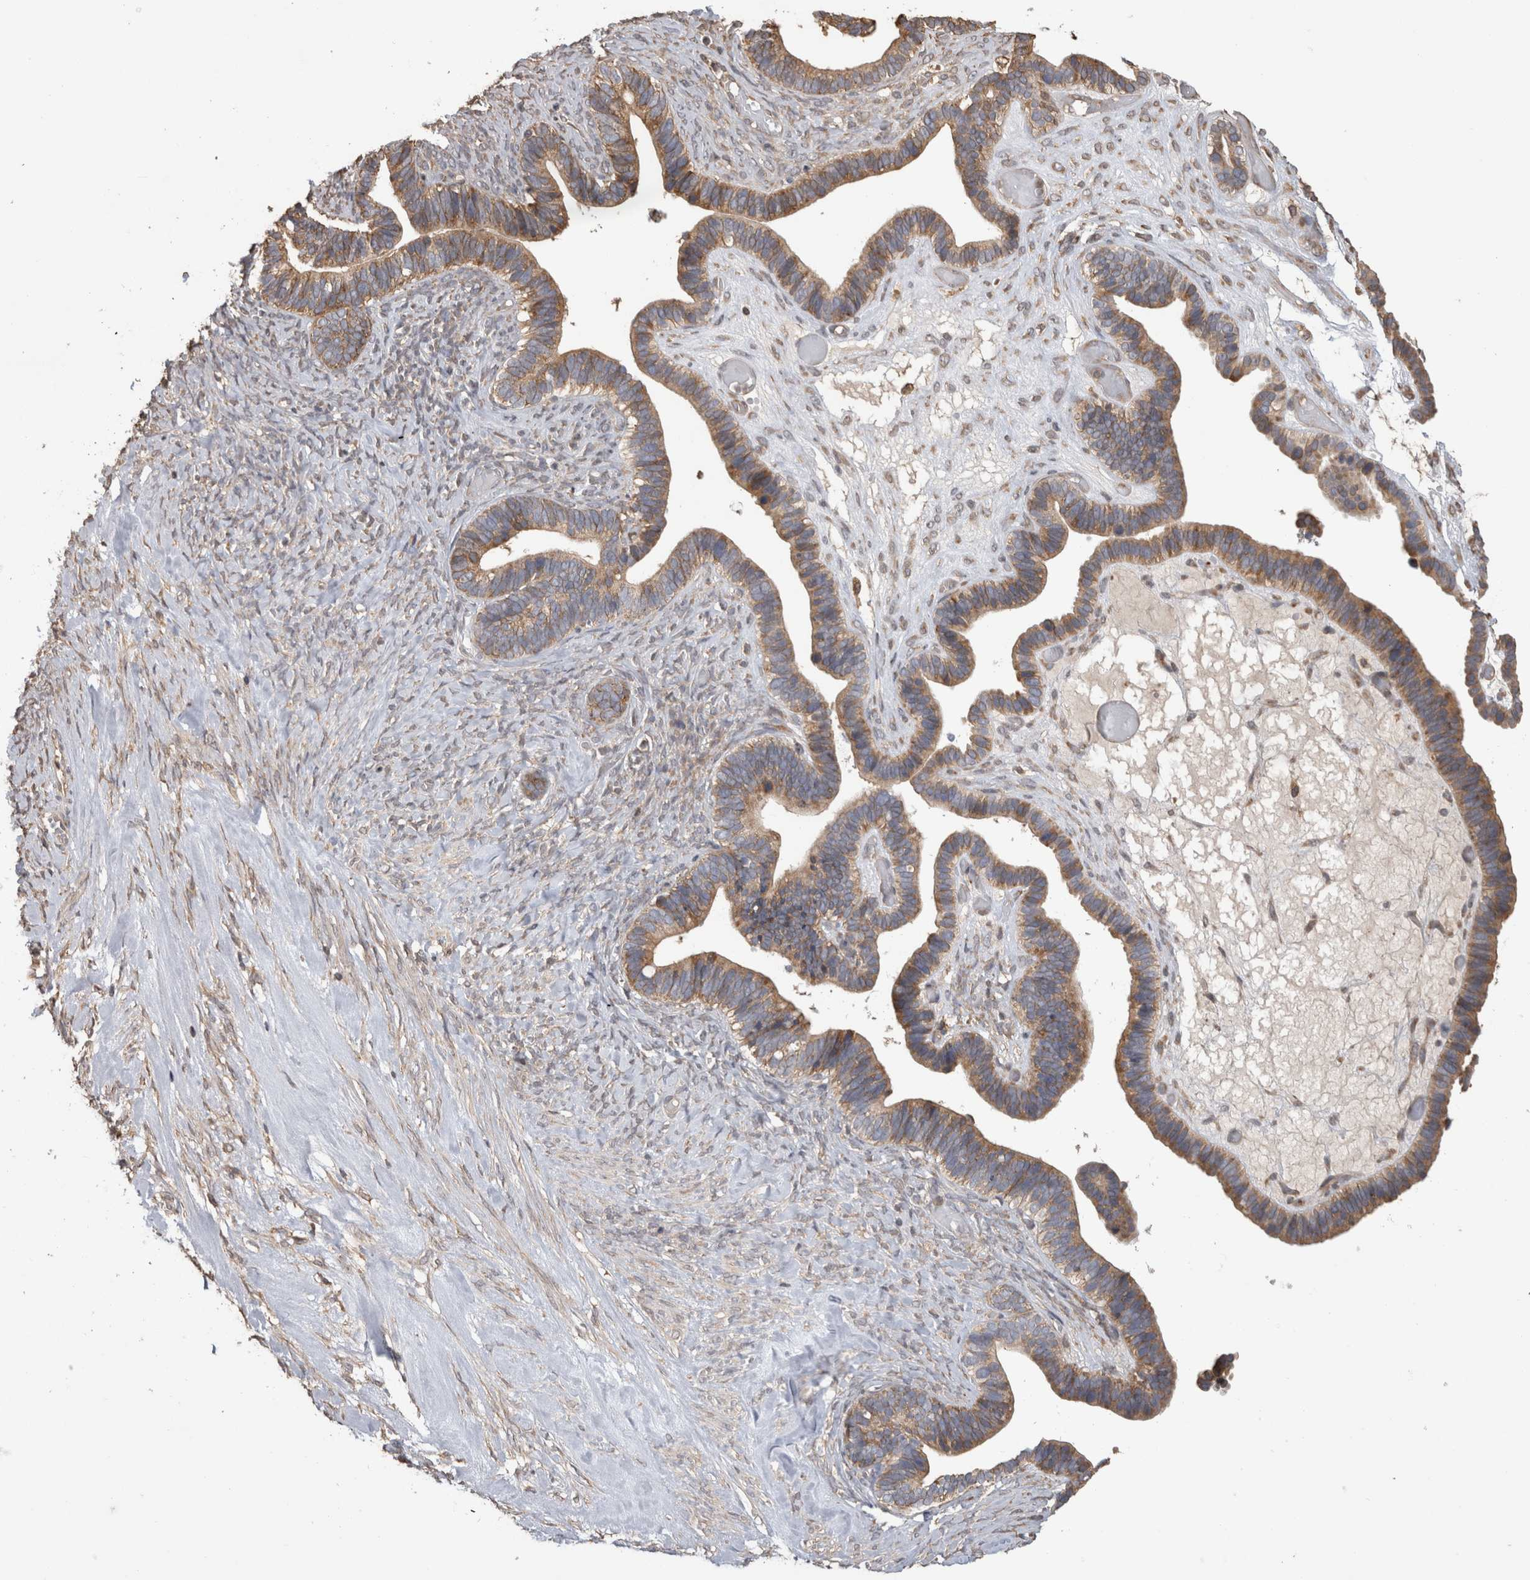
{"staining": {"intensity": "weak", "quantity": ">75%", "location": "cytoplasmic/membranous"}, "tissue": "ovarian cancer", "cell_type": "Tumor cells", "image_type": "cancer", "snomed": [{"axis": "morphology", "description": "Cystadenocarcinoma, serous, NOS"}, {"axis": "topography", "description": "Ovary"}], "caption": "A photomicrograph of human ovarian serous cystadenocarcinoma stained for a protein shows weak cytoplasmic/membranous brown staining in tumor cells.", "gene": "TBCE", "patient": {"sex": "female", "age": 56}}